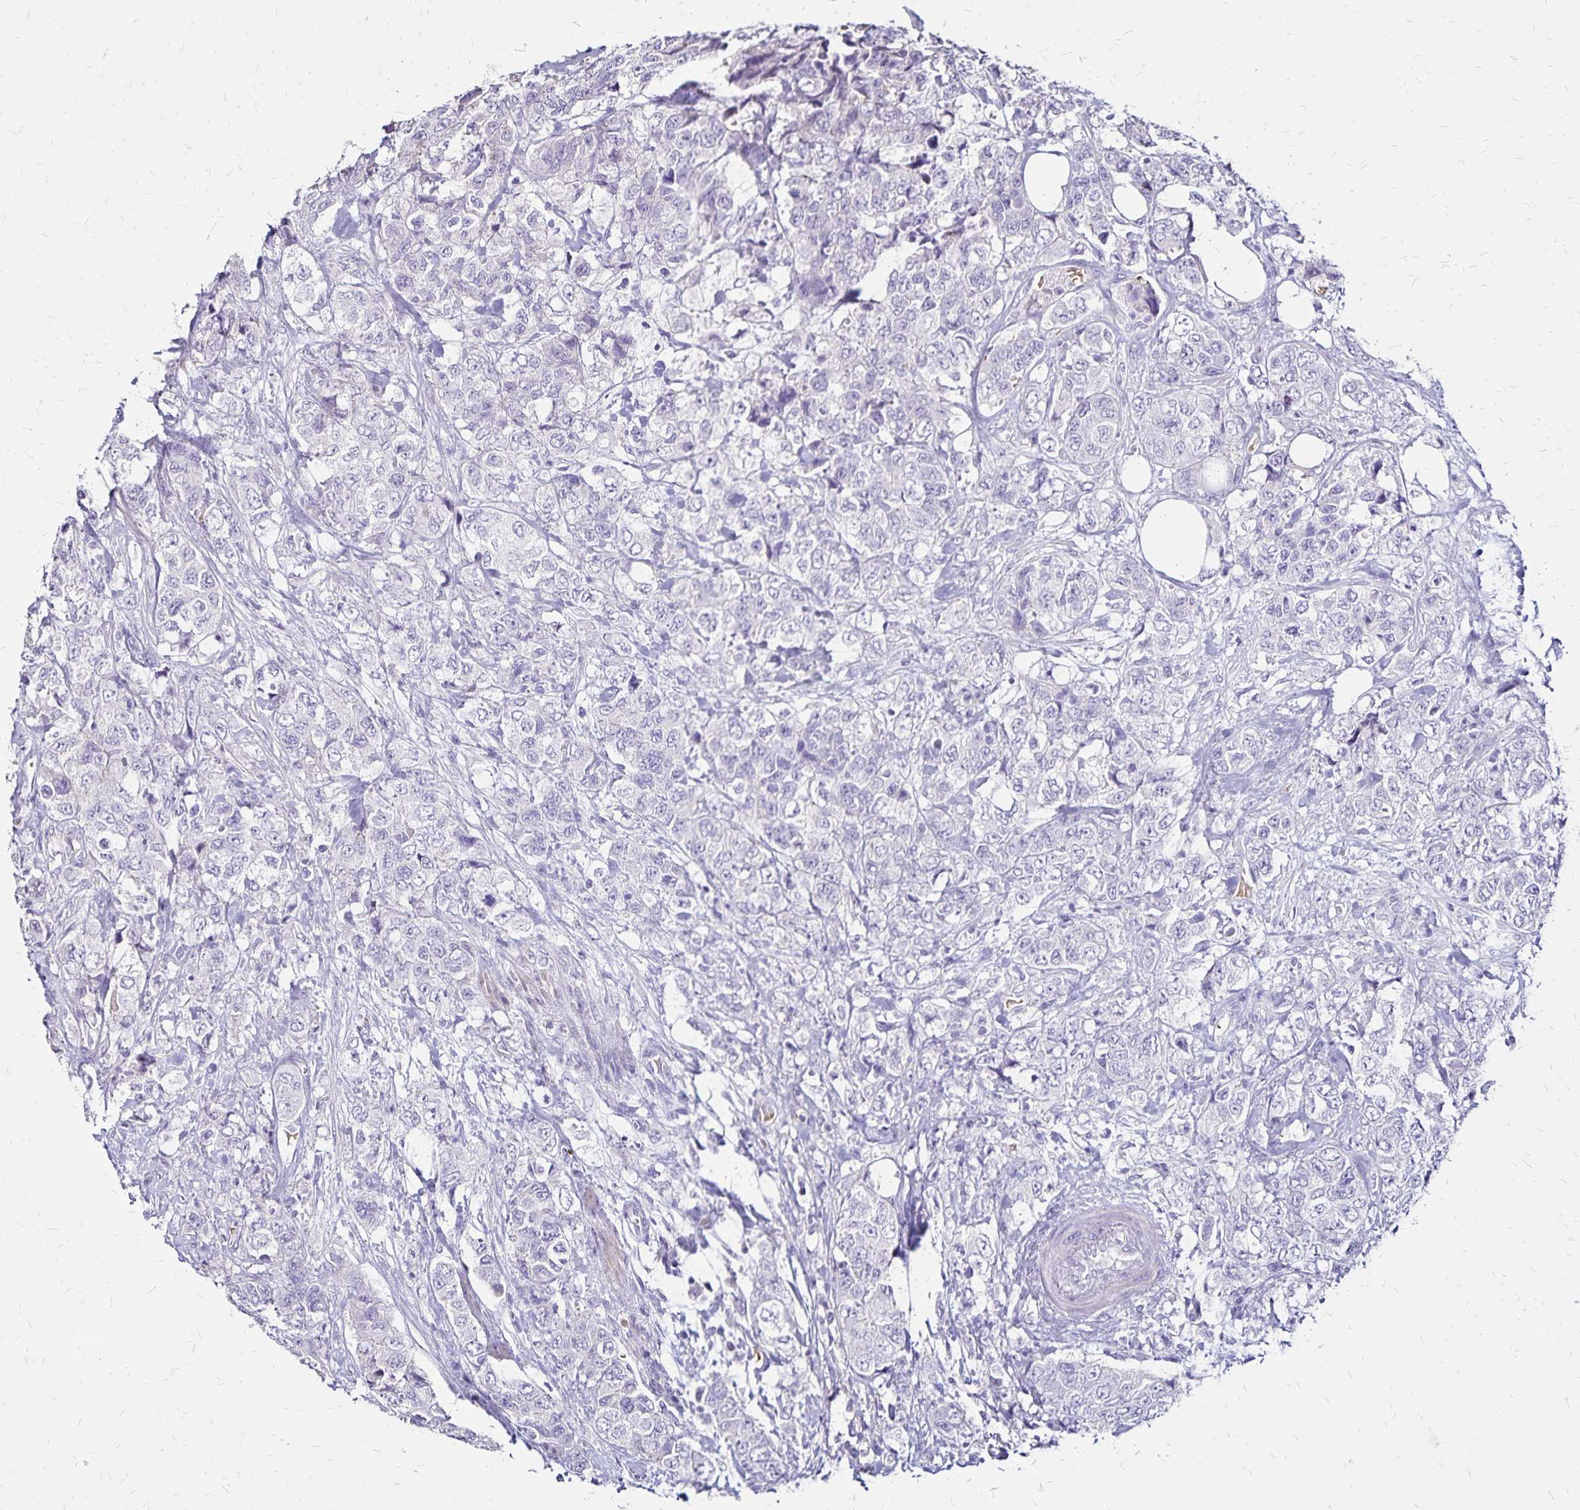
{"staining": {"intensity": "negative", "quantity": "none", "location": "none"}, "tissue": "urothelial cancer", "cell_type": "Tumor cells", "image_type": "cancer", "snomed": [{"axis": "morphology", "description": "Urothelial carcinoma, High grade"}, {"axis": "topography", "description": "Urinary bladder"}], "caption": "This histopathology image is of urothelial cancer stained with IHC to label a protein in brown with the nuclei are counter-stained blue. There is no positivity in tumor cells.", "gene": "KISS1", "patient": {"sex": "female", "age": 78}}